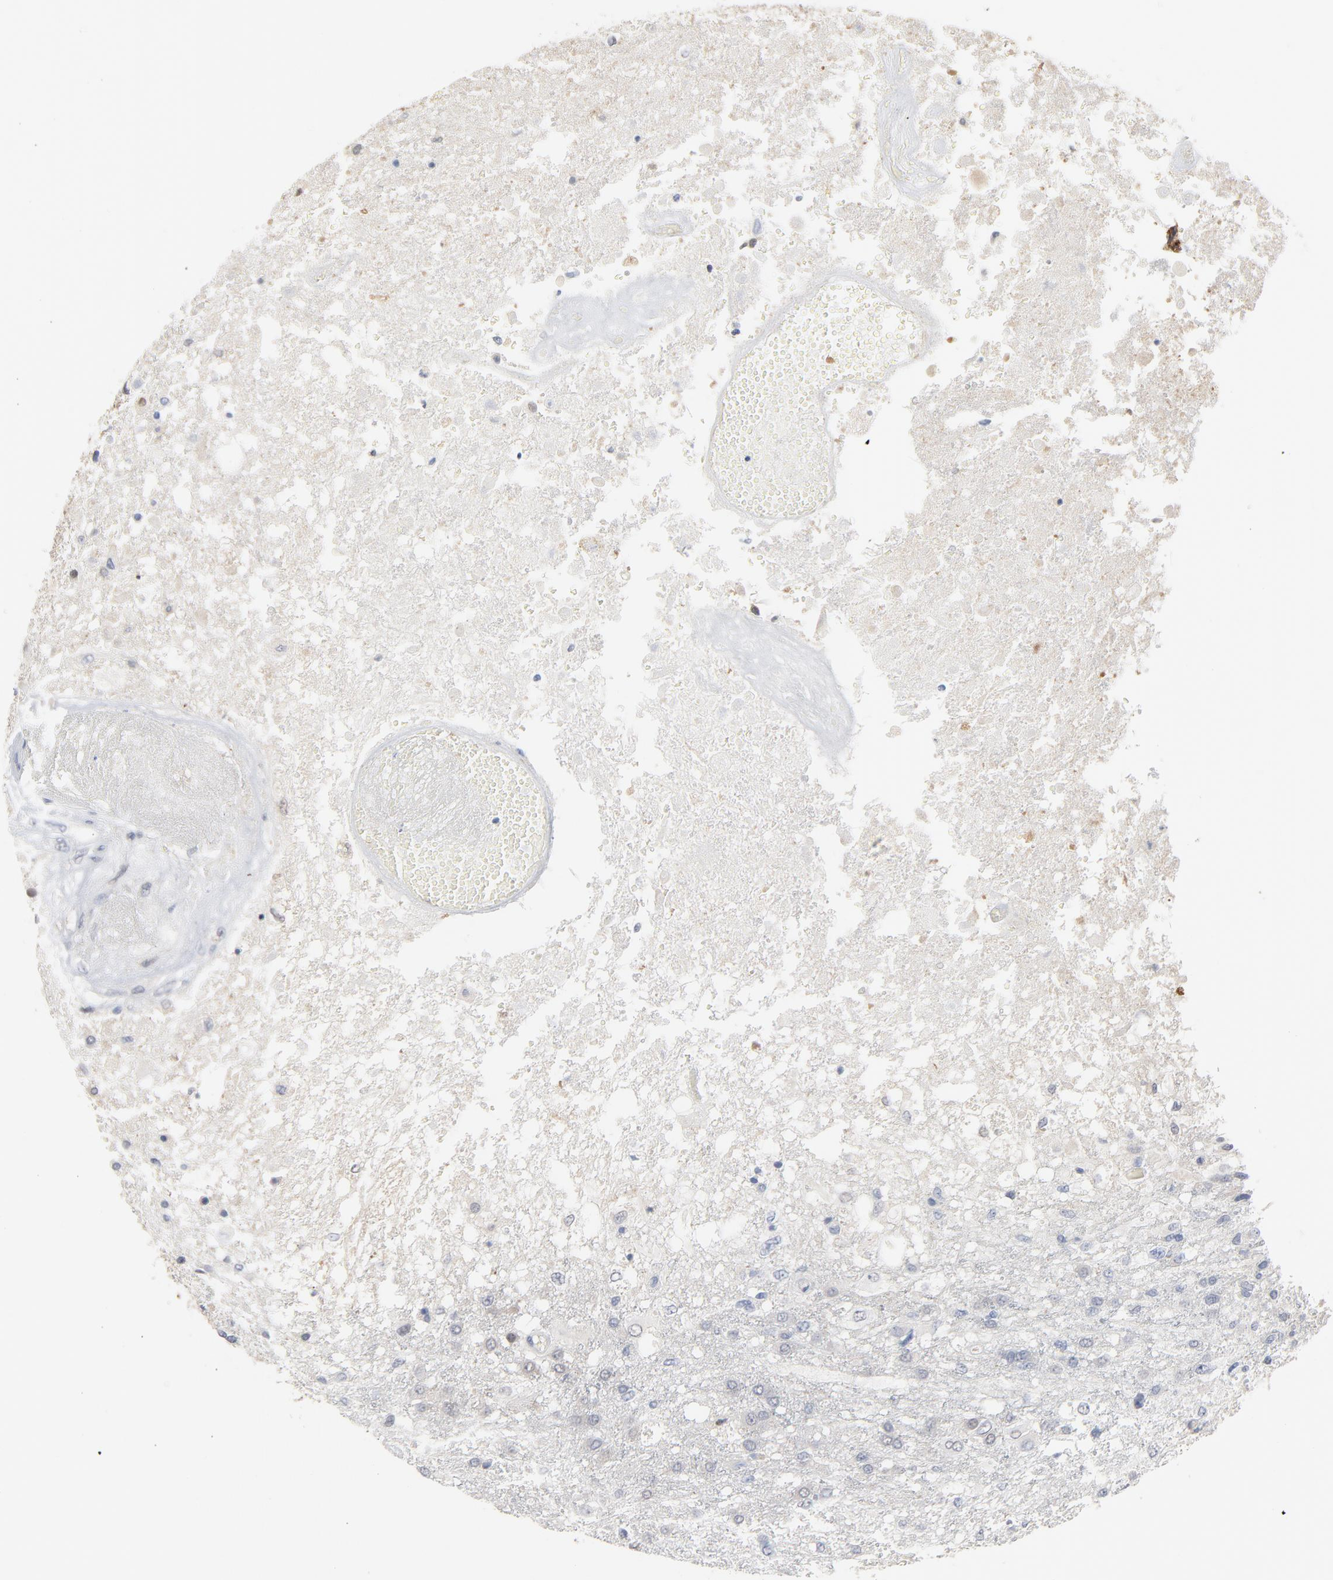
{"staining": {"intensity": "negative", "quantity": "none", "location": "none"}, "tissue": "glioma", "cell_type": "Tumor cells", "image_type": "cancer", "snomed": [{"axis": "morphology", "description": "Glioma, malignant, High grade"}, {"axis": "topography", "description": "Cerebral cortex"}], "caption": "An IHC micrograph of high-grade glioma (malignant) is shown. There is no staining in tumor cells of high-grade glioma (malignant).", "gene": "EPCAM", "patient": {"sex": "male", "age": 79}}